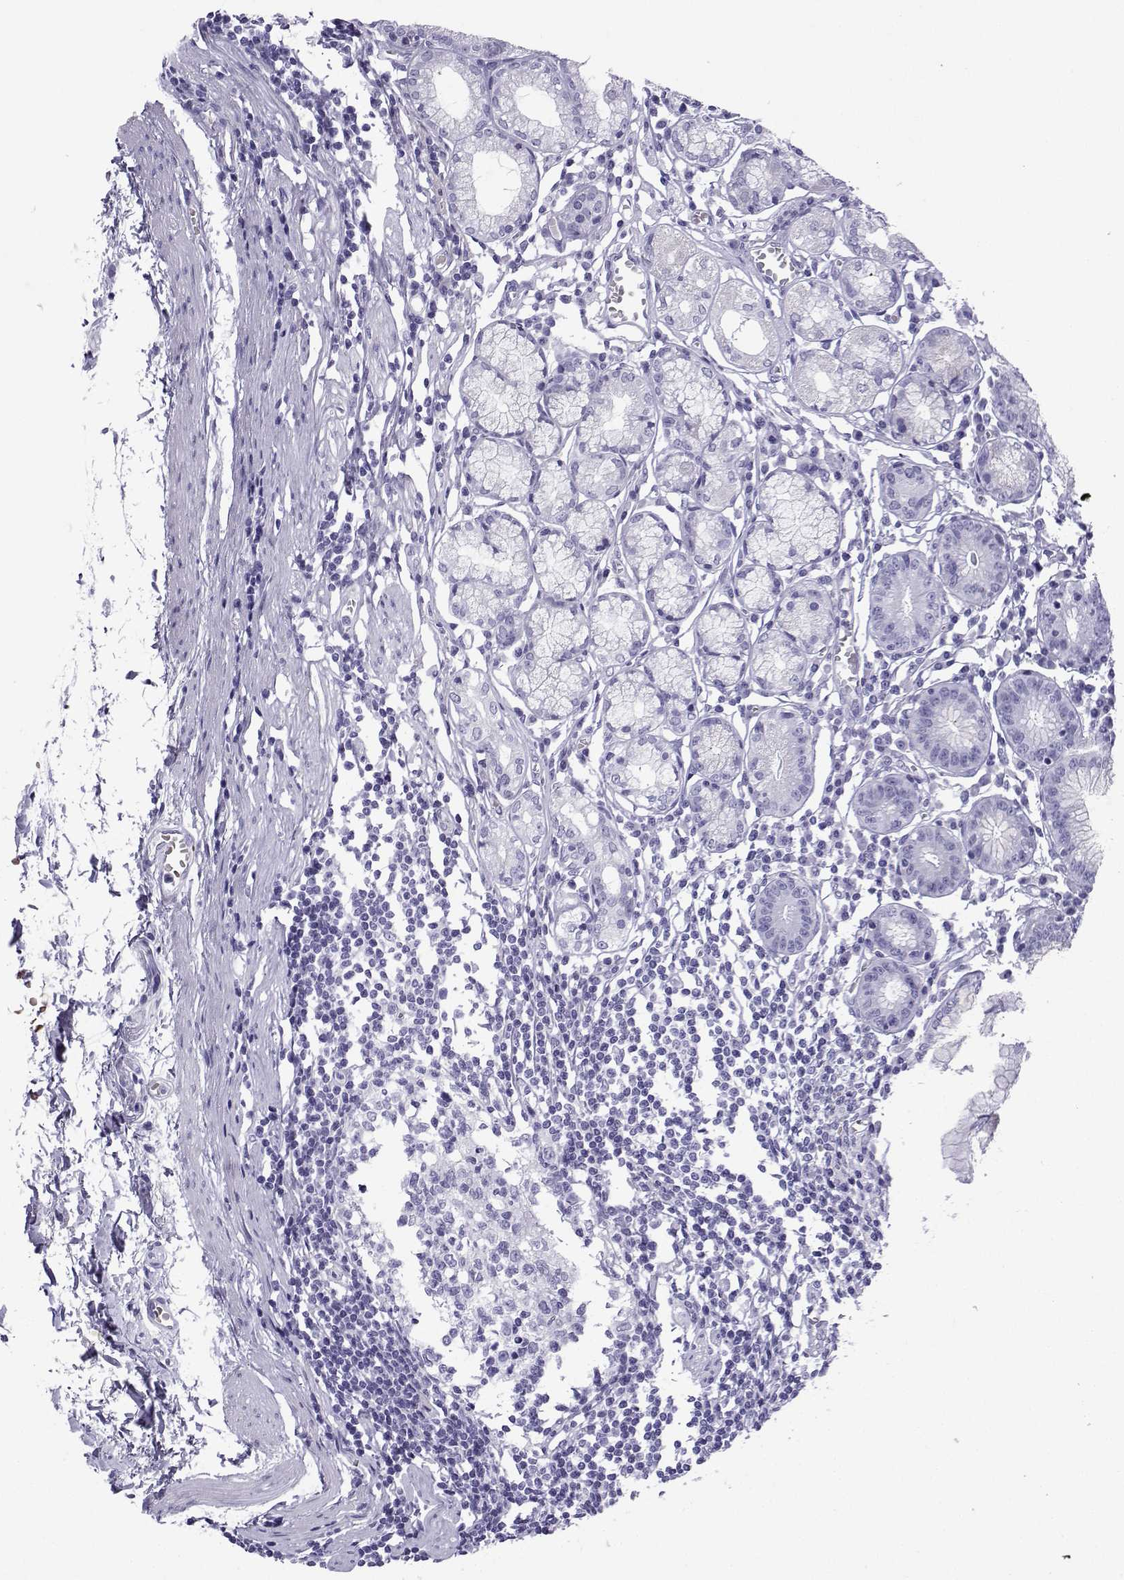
{"staining": {"intensity": "negative", "quantity": "none", "location": "none"}, "tissue": "stomach", "cell_type": "Glandular cells", "image_type": "normal", "snomed": [{"axis": "morphology", "description": "Normal tissue, NOS"}, {"axis": "topography", "description": "Stomach"}], "caption": "Immunohistochemistry micrograph of normal human stomach stained for a protein (brown), which displays no expression in glandular cells.", "gene": "TRIM46", "patient": {"sex": "male", "age": 55}}